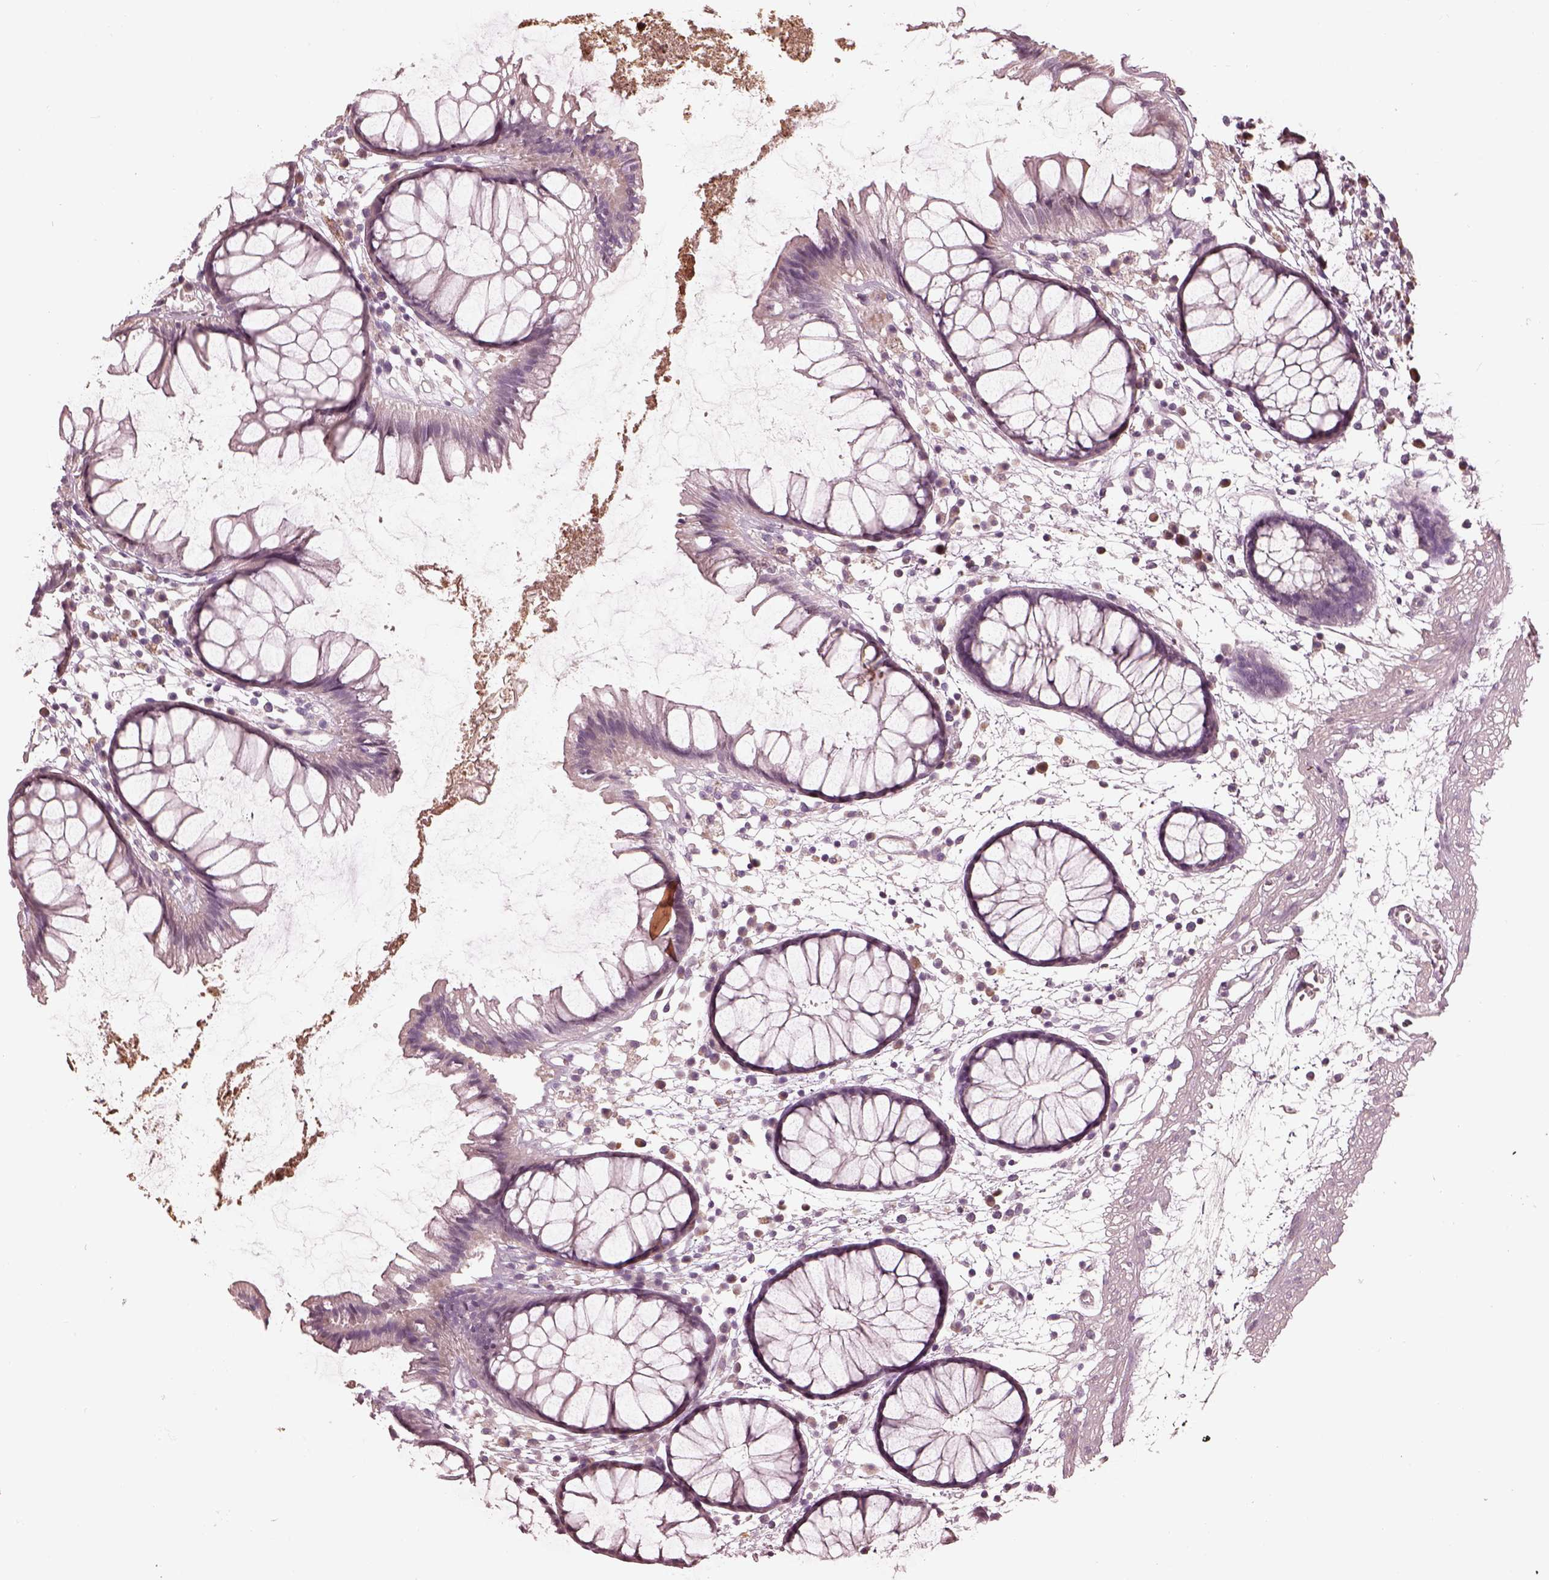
{"staining": {"intensity": "negative", "quantity": "none", "location": "none"}, "tissue": "colon", "cell_type": "Endothelial cells", "image_type": "normal", "snomed": [{"axis": "morphology", "description": "Normal tissue, NOS"}, {"axis": "morphology", "description": "Adenocarcinoma, NOS"}, {"axis": "topography", "description": "Colon"}], "caption": "This image is of unremarkable colon stained with immunohistochemistry to label a protein in brown with the nuclei are counter-stained blue. There is no staining in endothelial cells.", "gene": "OPTC", "patient": {"sex": "male", "age": 65}}